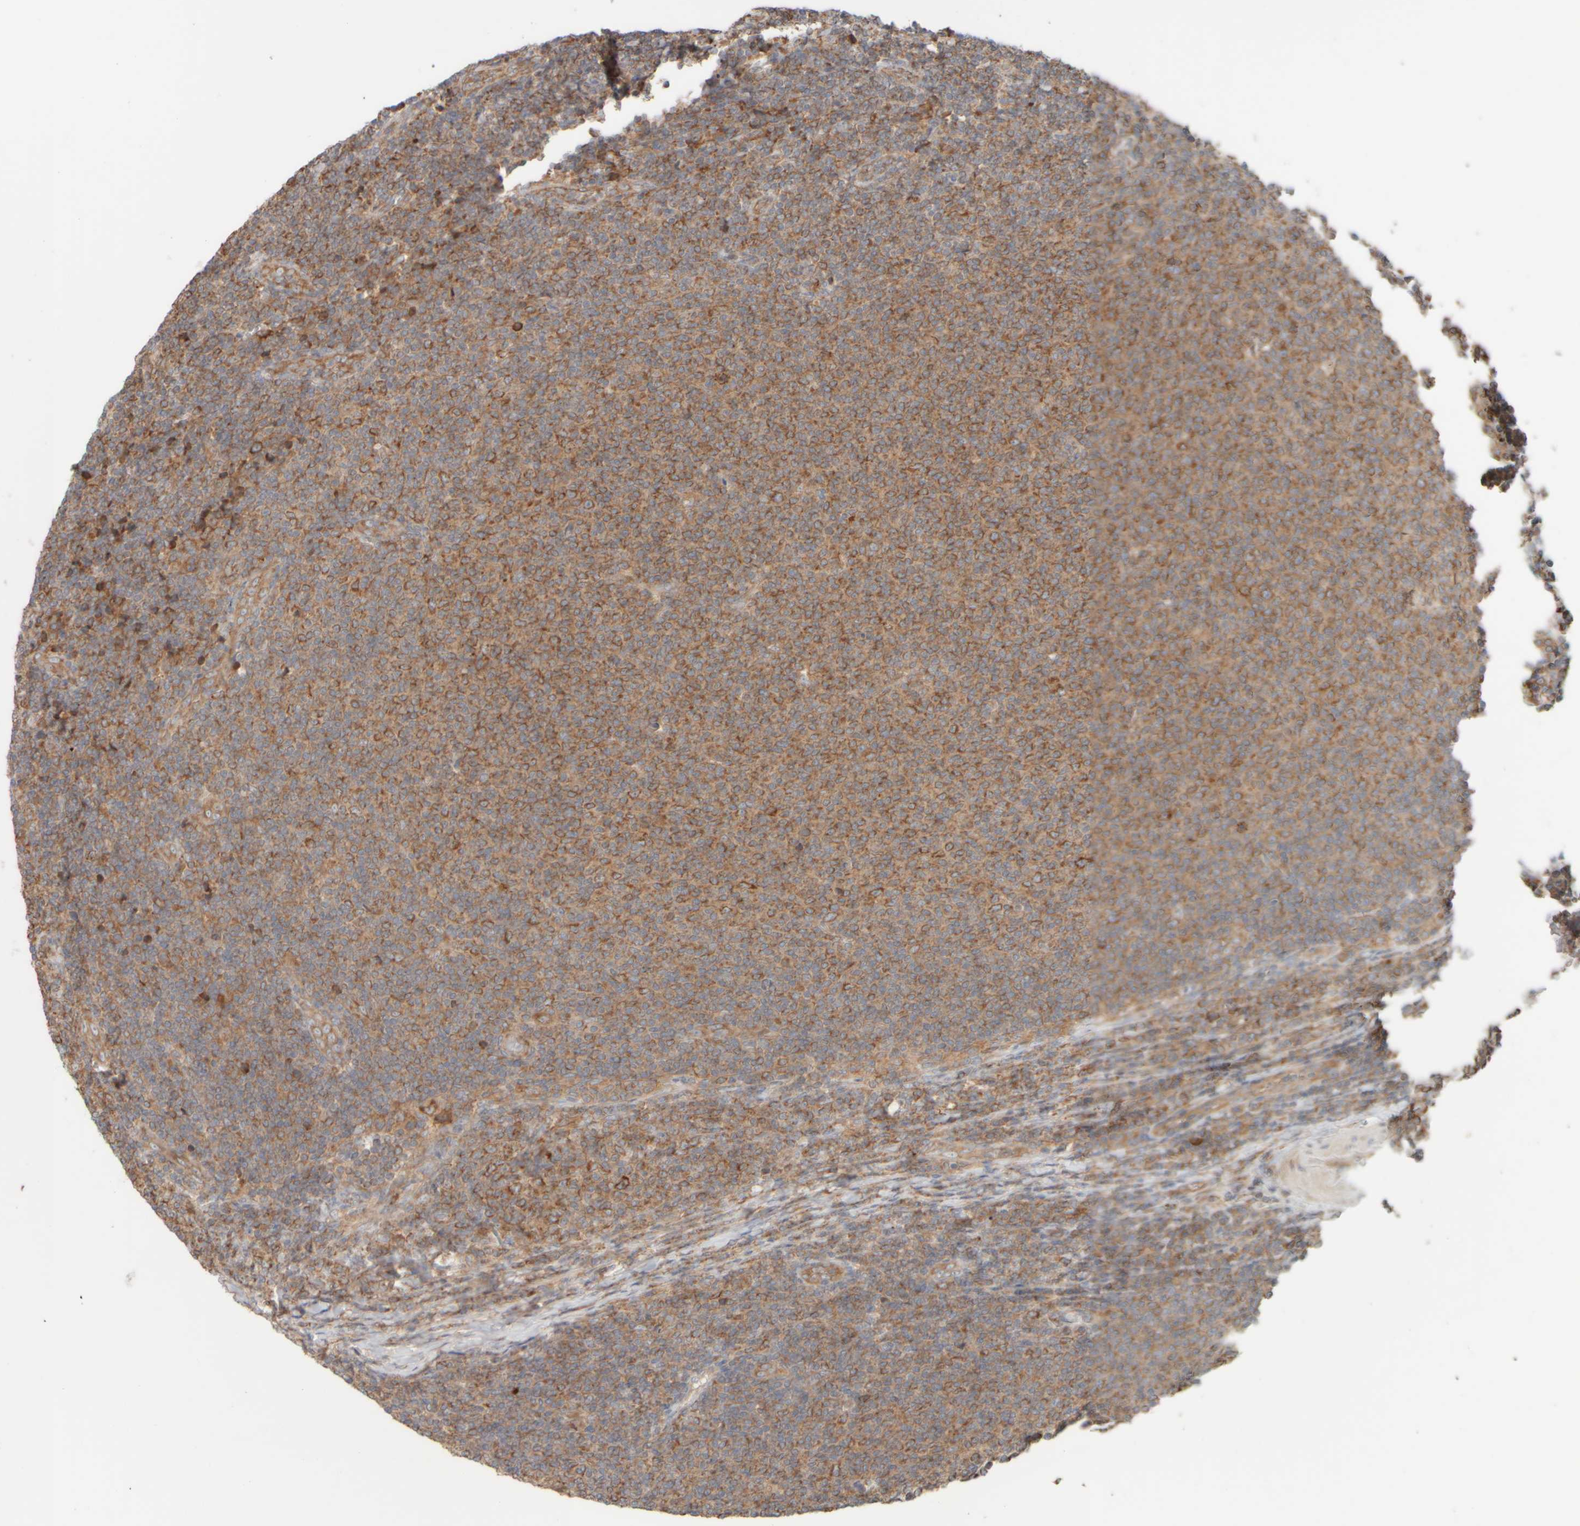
{"staining": {"intensity": "moderate", "quantity": ">75%", "location": "cytoplasmic/membranous"}, "tissue": "lymphoma", "cell_type": "Tumor cells", "image_type": "cancer", "snomed": [{"axis": "morphology", "description": "Malignant lymphoma, non-Hodgkin's type, Low grade"}, {"axis": "topography", "description": "Lymph node"}], "caption": "This is a photomicrograph of immunohistochemistry (IHC) staining of malignant lymphoma, non-Hodgkin's type (low-grade), which shows moderate positivity in the cytoplasmic/membranous of tumor cells.", "gene": "EIF2B3", "patient": {"sex": "male", "age": 66}}